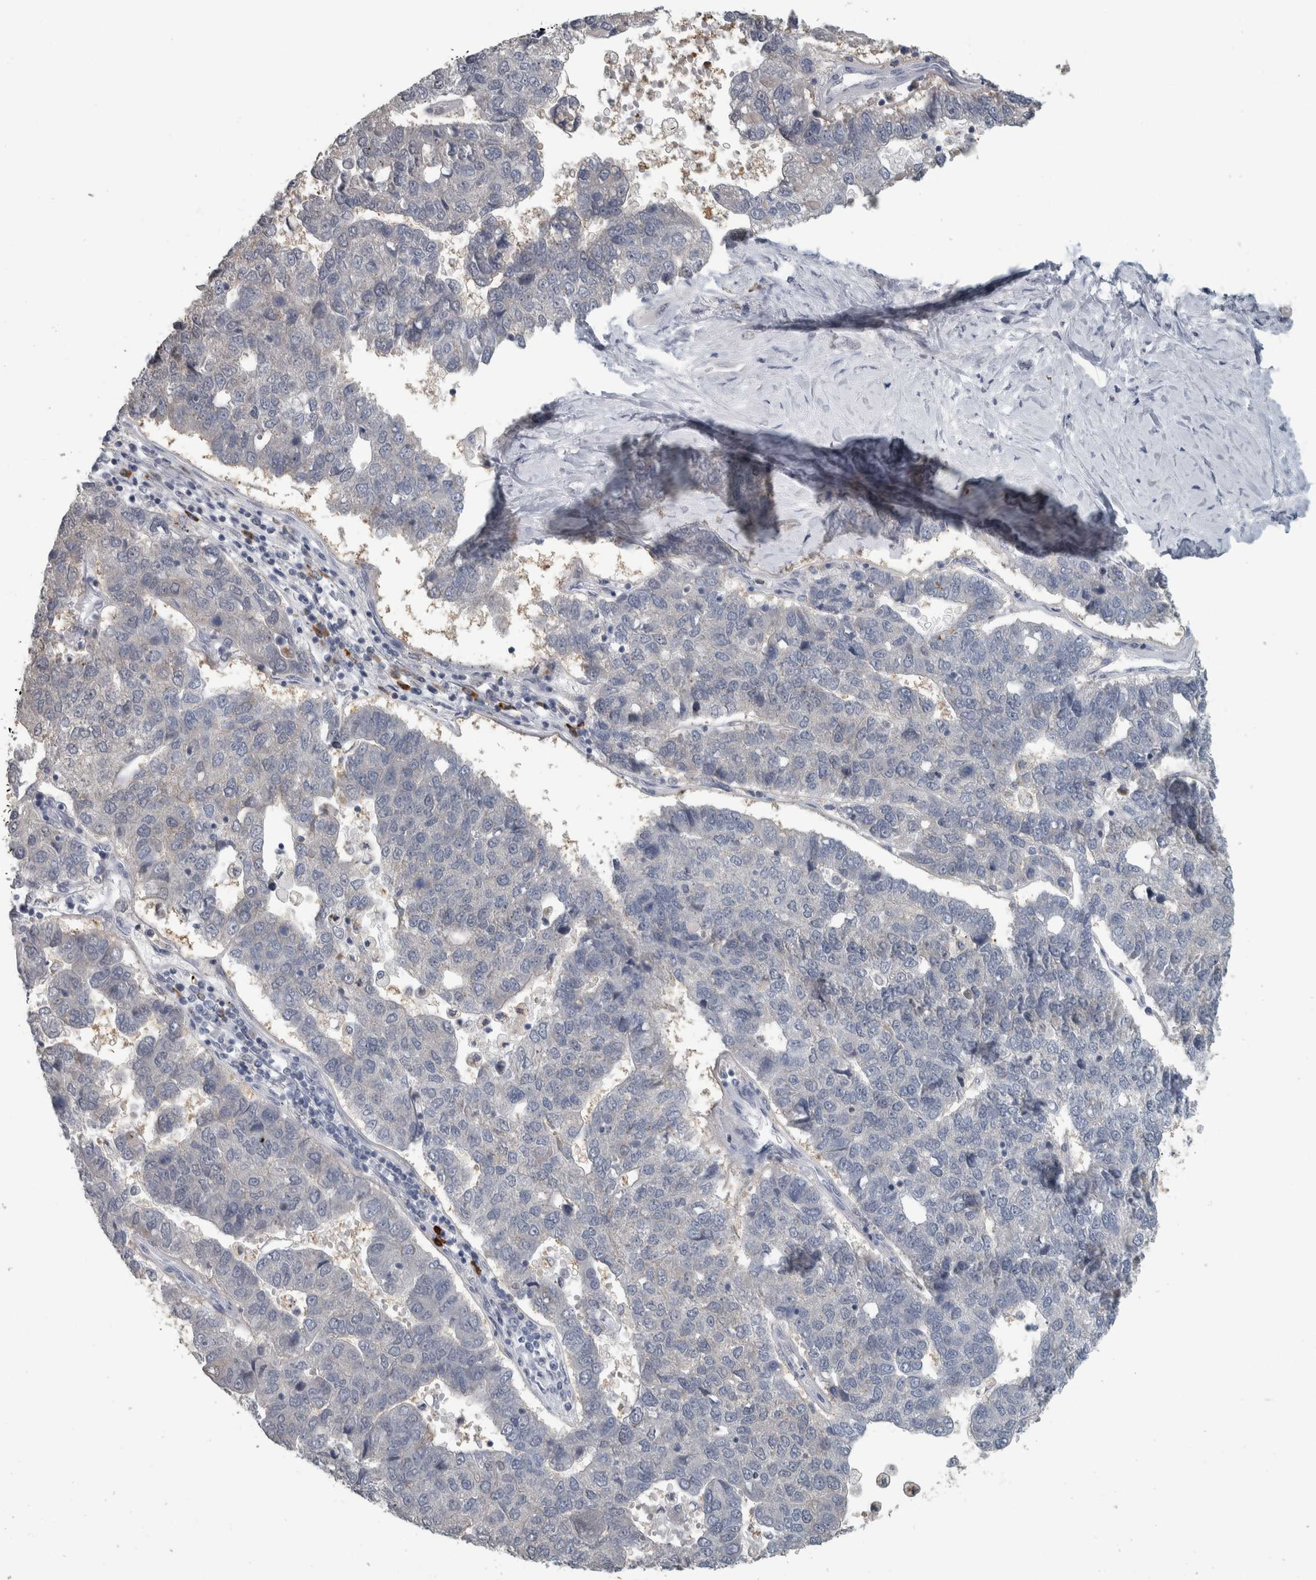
{"staining": {"intensity": "negative", "quantity": "none", "location": "none"}, "tissue": "pancreatic cancer", "cell_type": "Tumor cells", "image_type": "cancer", "snomed": [{"axis": "morphology", "description": "Adenocarcinoma, NOS"}, {"axis": "topography", "description": "Pancreas"}], "caption": "This is an immunohistochemistry photomicrograph of pancreatic cancer. There is no positivity in tumor cells.", "gene": "CAVIN4", "patient": {"sex": "female", "age": 61}}